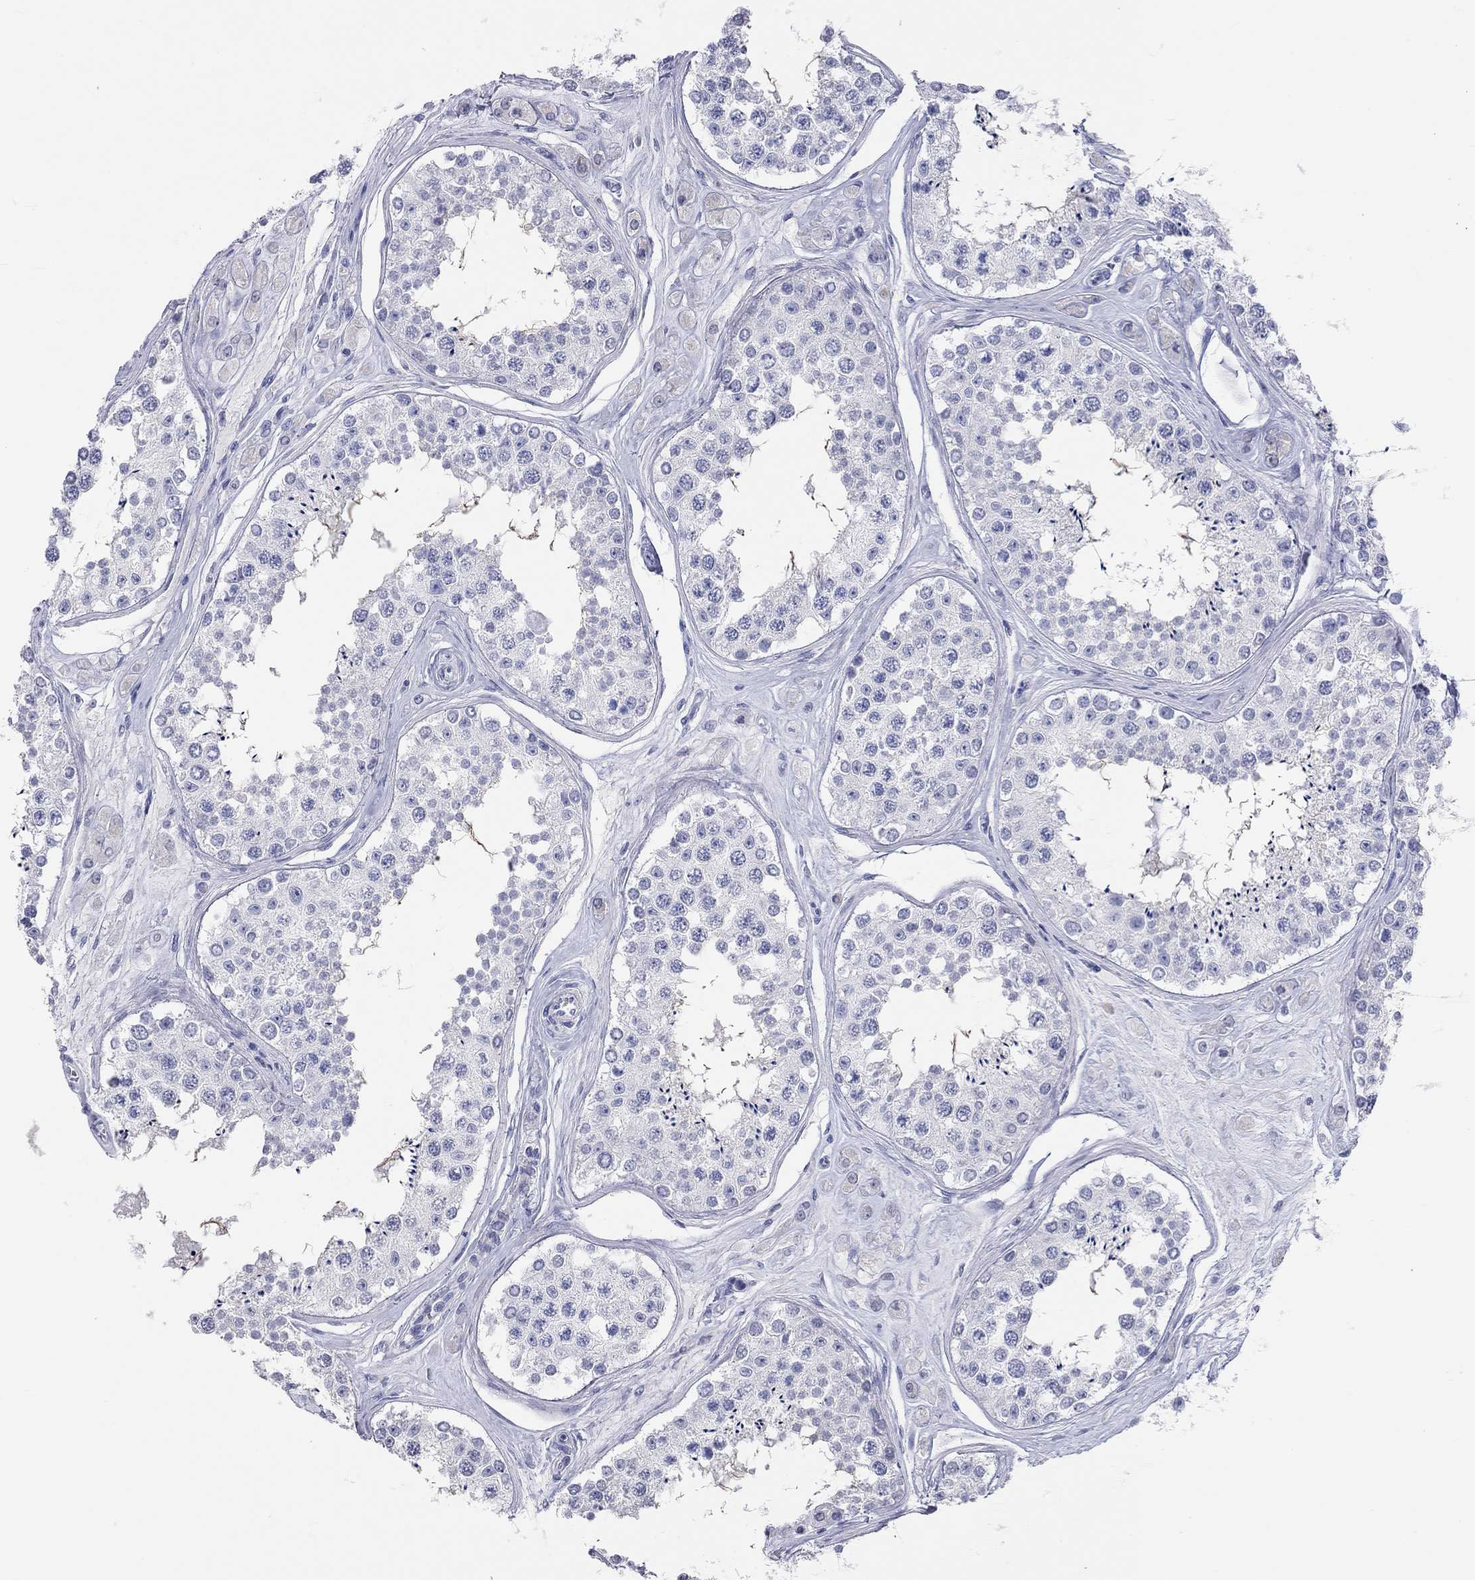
{"staining": {"intensity": "moderate", "quantity": "<25%", "location": "cytoplasmic/membranous"}, "tissue": "testis", "cell_type": "Cells in seminiferous ducts", "image_type": "normal", "snomed": [{"axis": "morphology", "description": "Normal tissue, NOS"}, {"axis": "topography", "description": "Testis"}], "caption": "Immunohistochemical staining of unremarkable human testis exhibits <25% levels of moderate cytoplasmic/membranous protein expression in about <25% of cells in seminiferous ducts.", "gene": "AK8", "patient": {"sex": "male", "age": 25}}